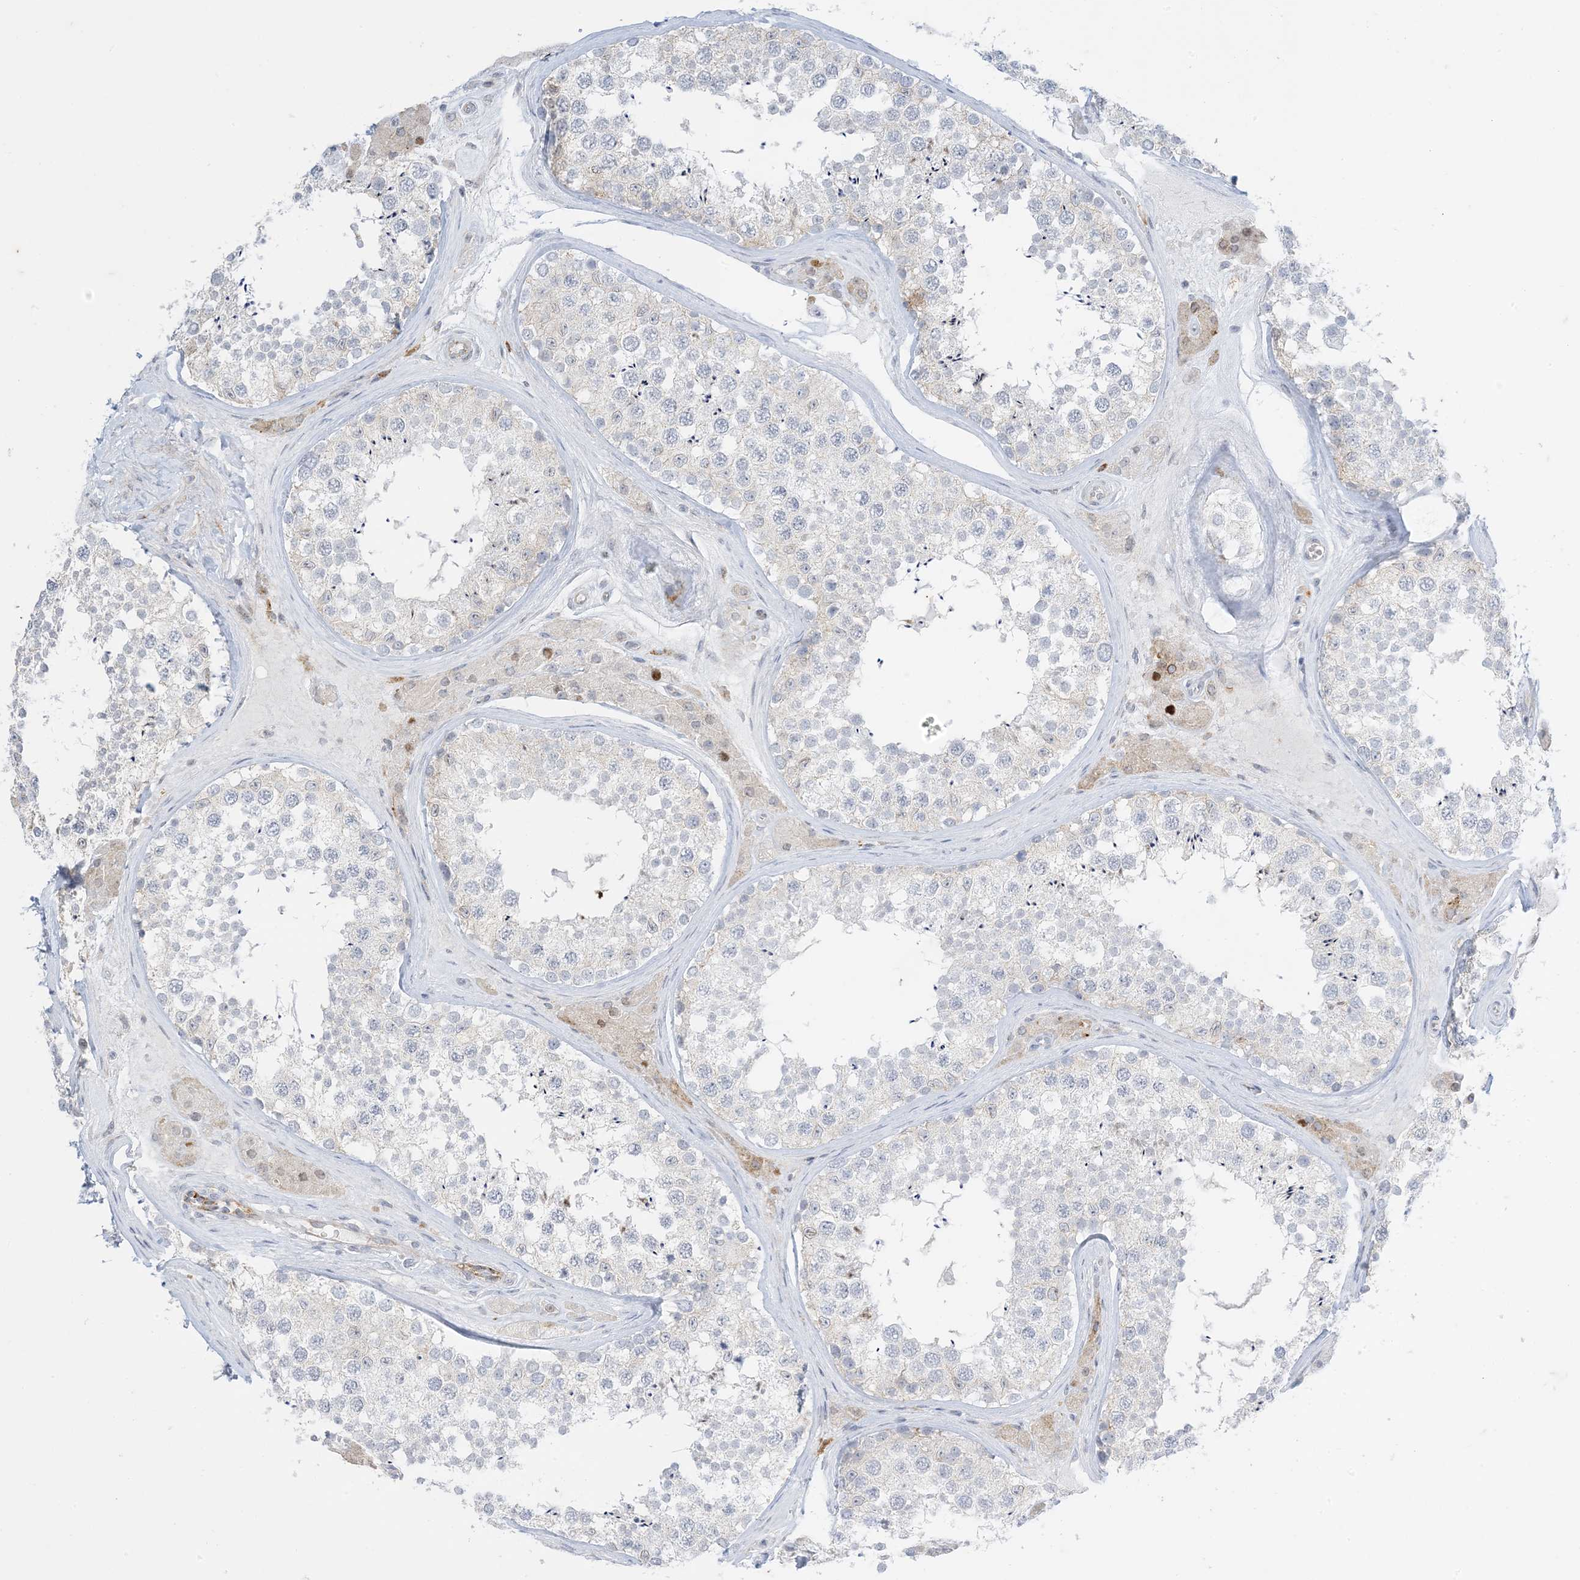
{"staining": {"intensity": "weak", "quantity": "<25%", "location": "cytoplasmic/membranous"}, "tissue": "testis", "cell_type": "Cells in seminiferous ducts", "image_type": "normal", "snomed": [{"axis": "morphology", "description": "Normal tissue, NOS"}, {"axis": "topography", "description": "Testis"}], "caption": "Human testis stained for a protein using IHC reveals no staining in cells in seminiferous ducts.", "gene": "RAC1", "patient": {"sex": "male", "age": 46}}